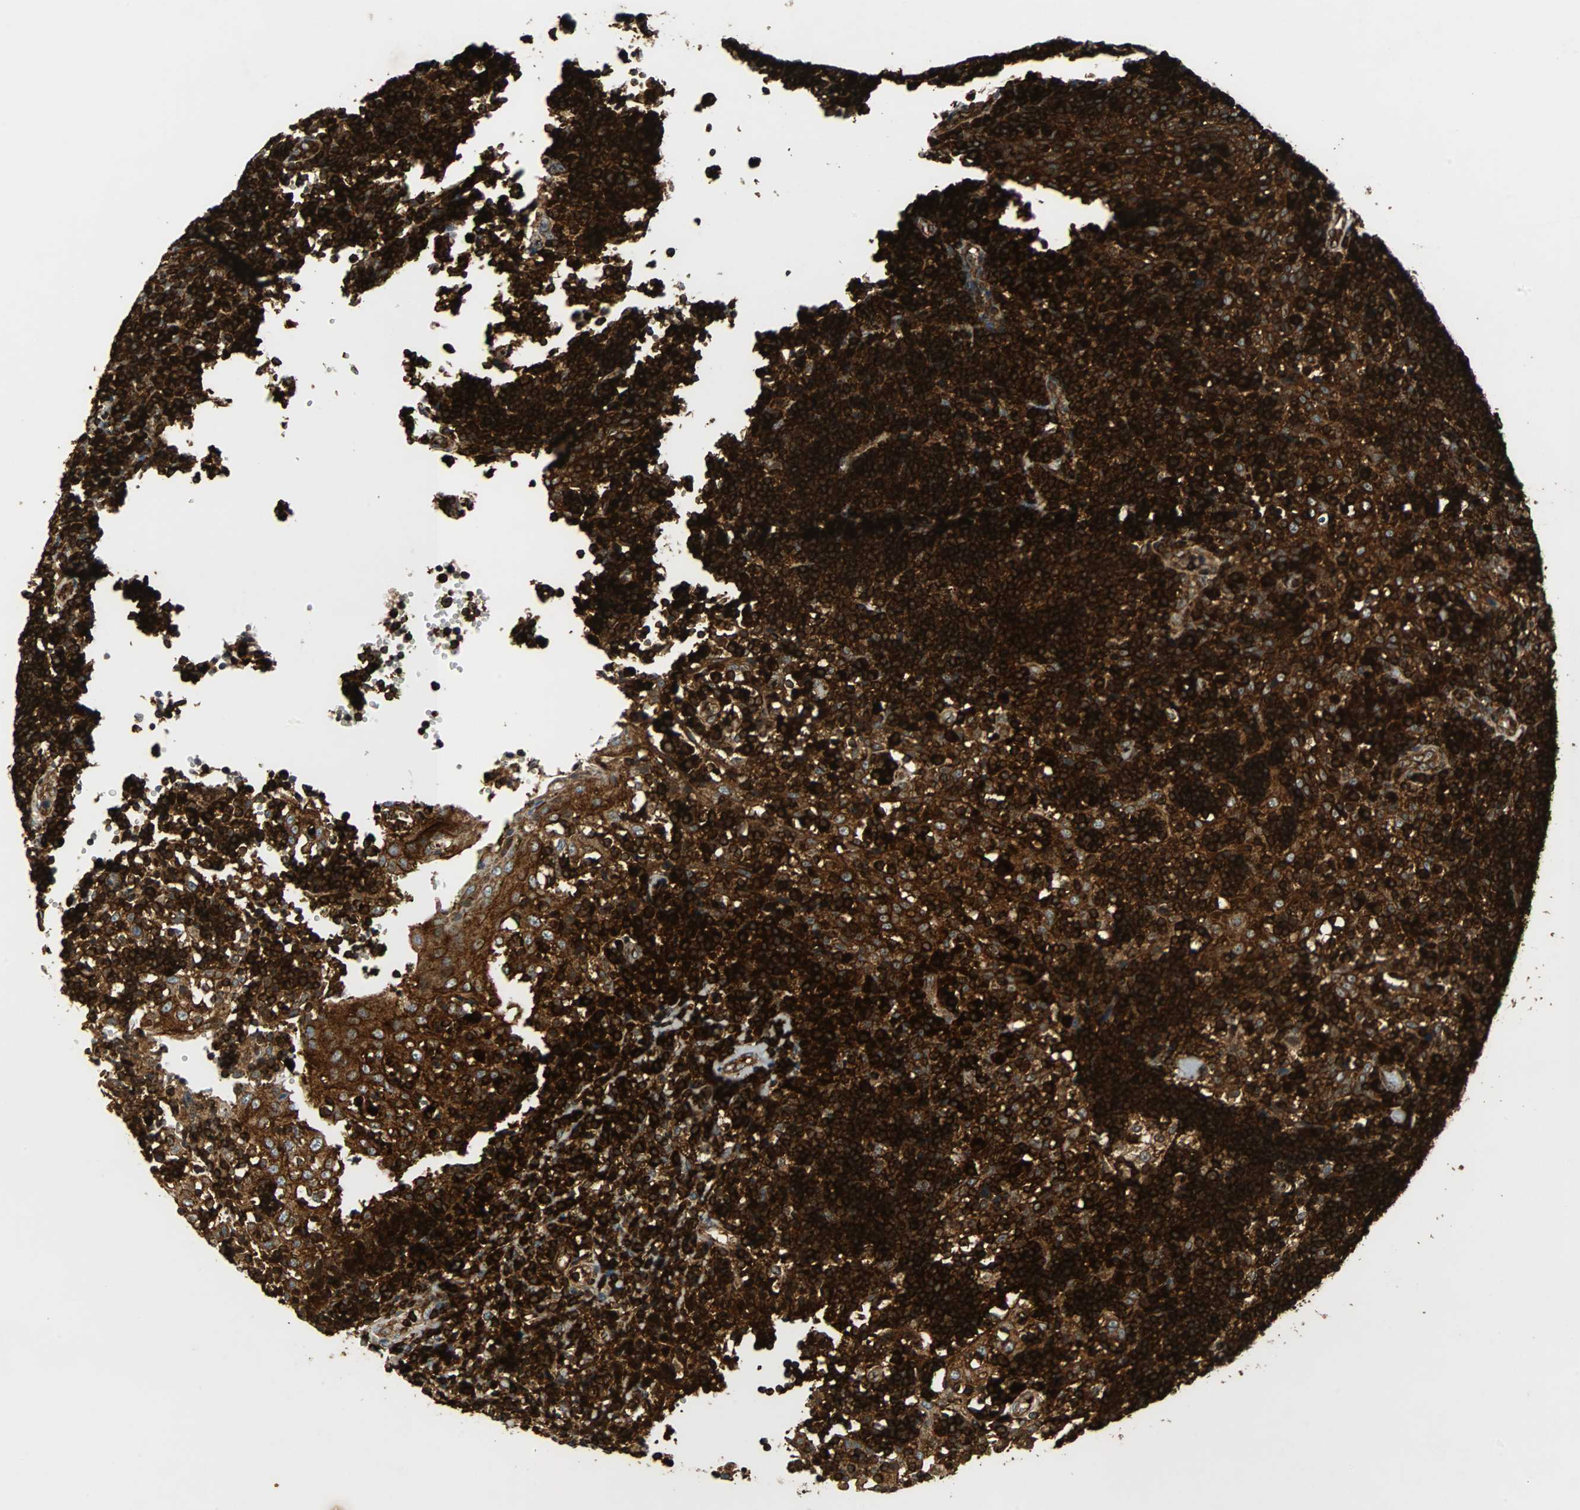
{"staining": {"intensity": "strong", "quantity": ">75%", "location": "cytoplasmic/membranous"}, "tissue": "tonsil", "cell_type": "Germinal center cells", "image_type": "normal", "snomed": [{"axis": "morphology", "description": "Normal tissue, NOS"}, {"axis": "topography", "description": "Tonsil"}], "caption": "Strong cytoplasmic/membranous positivity for a protein is identified in about >75% of germinal center cells of normal tonsil using immunohistochemistry.", "gene": "TUBA4A", "patient": {"sex": "female", "age": 40}}